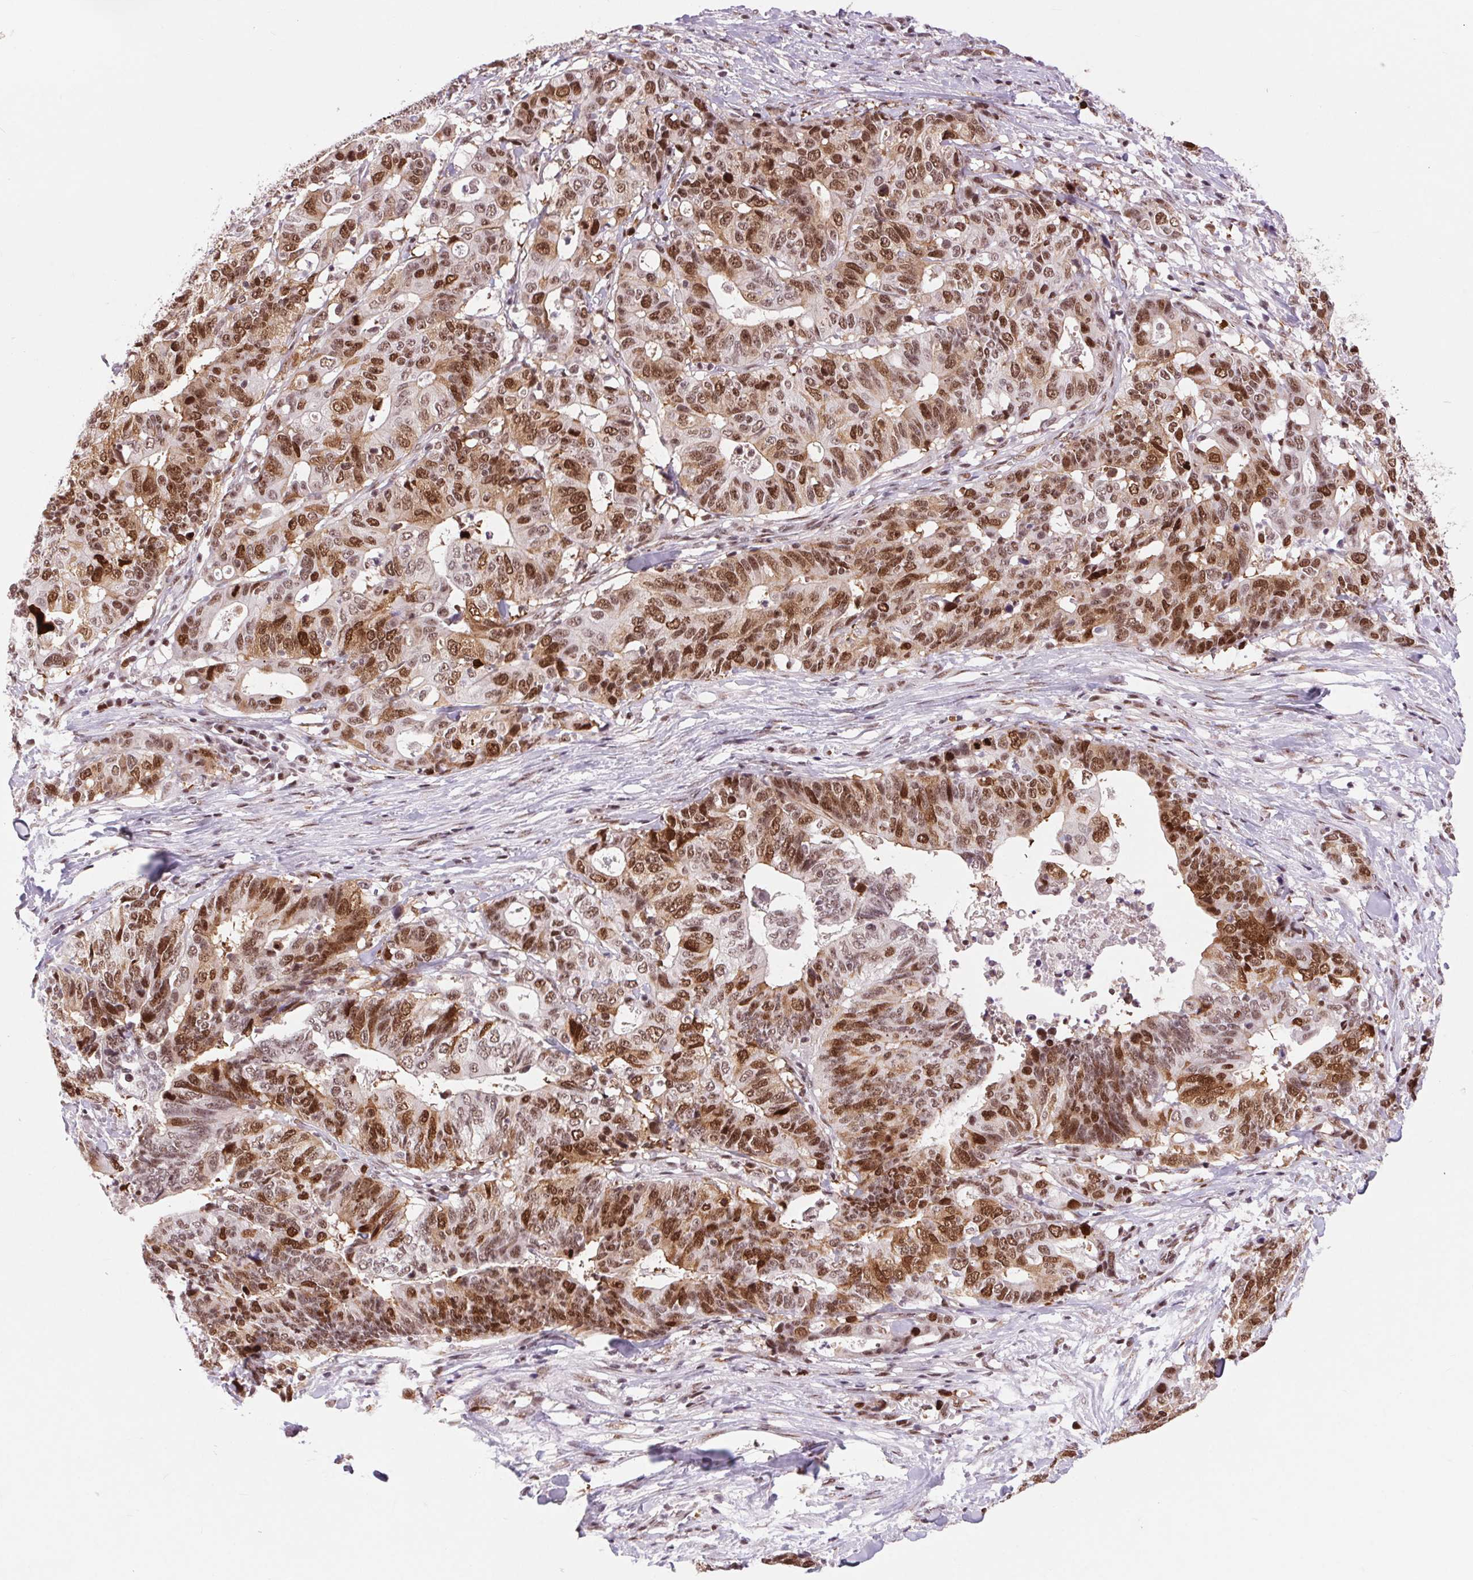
{"staining": {"intensity": "moderate", "quantity": ">75%", "location": "nuclear"}, "tissue": "stomach cancer", "cell_type": "Tumor cells", "image_type": "cancer", "snomed": [{"axis": "morphology", "description": "Adenocarcinoma, NOS"}, {"axis": "topography", "description": "Stomach, upper"}], "caption": "Protein expression analysis of stomach cancer (adenocarcinoma) shows moderate nuclear staining in about >75% of tumor cells.", "gene": "CD2BP2", "patient": {"sex": "female", "age": 67}}